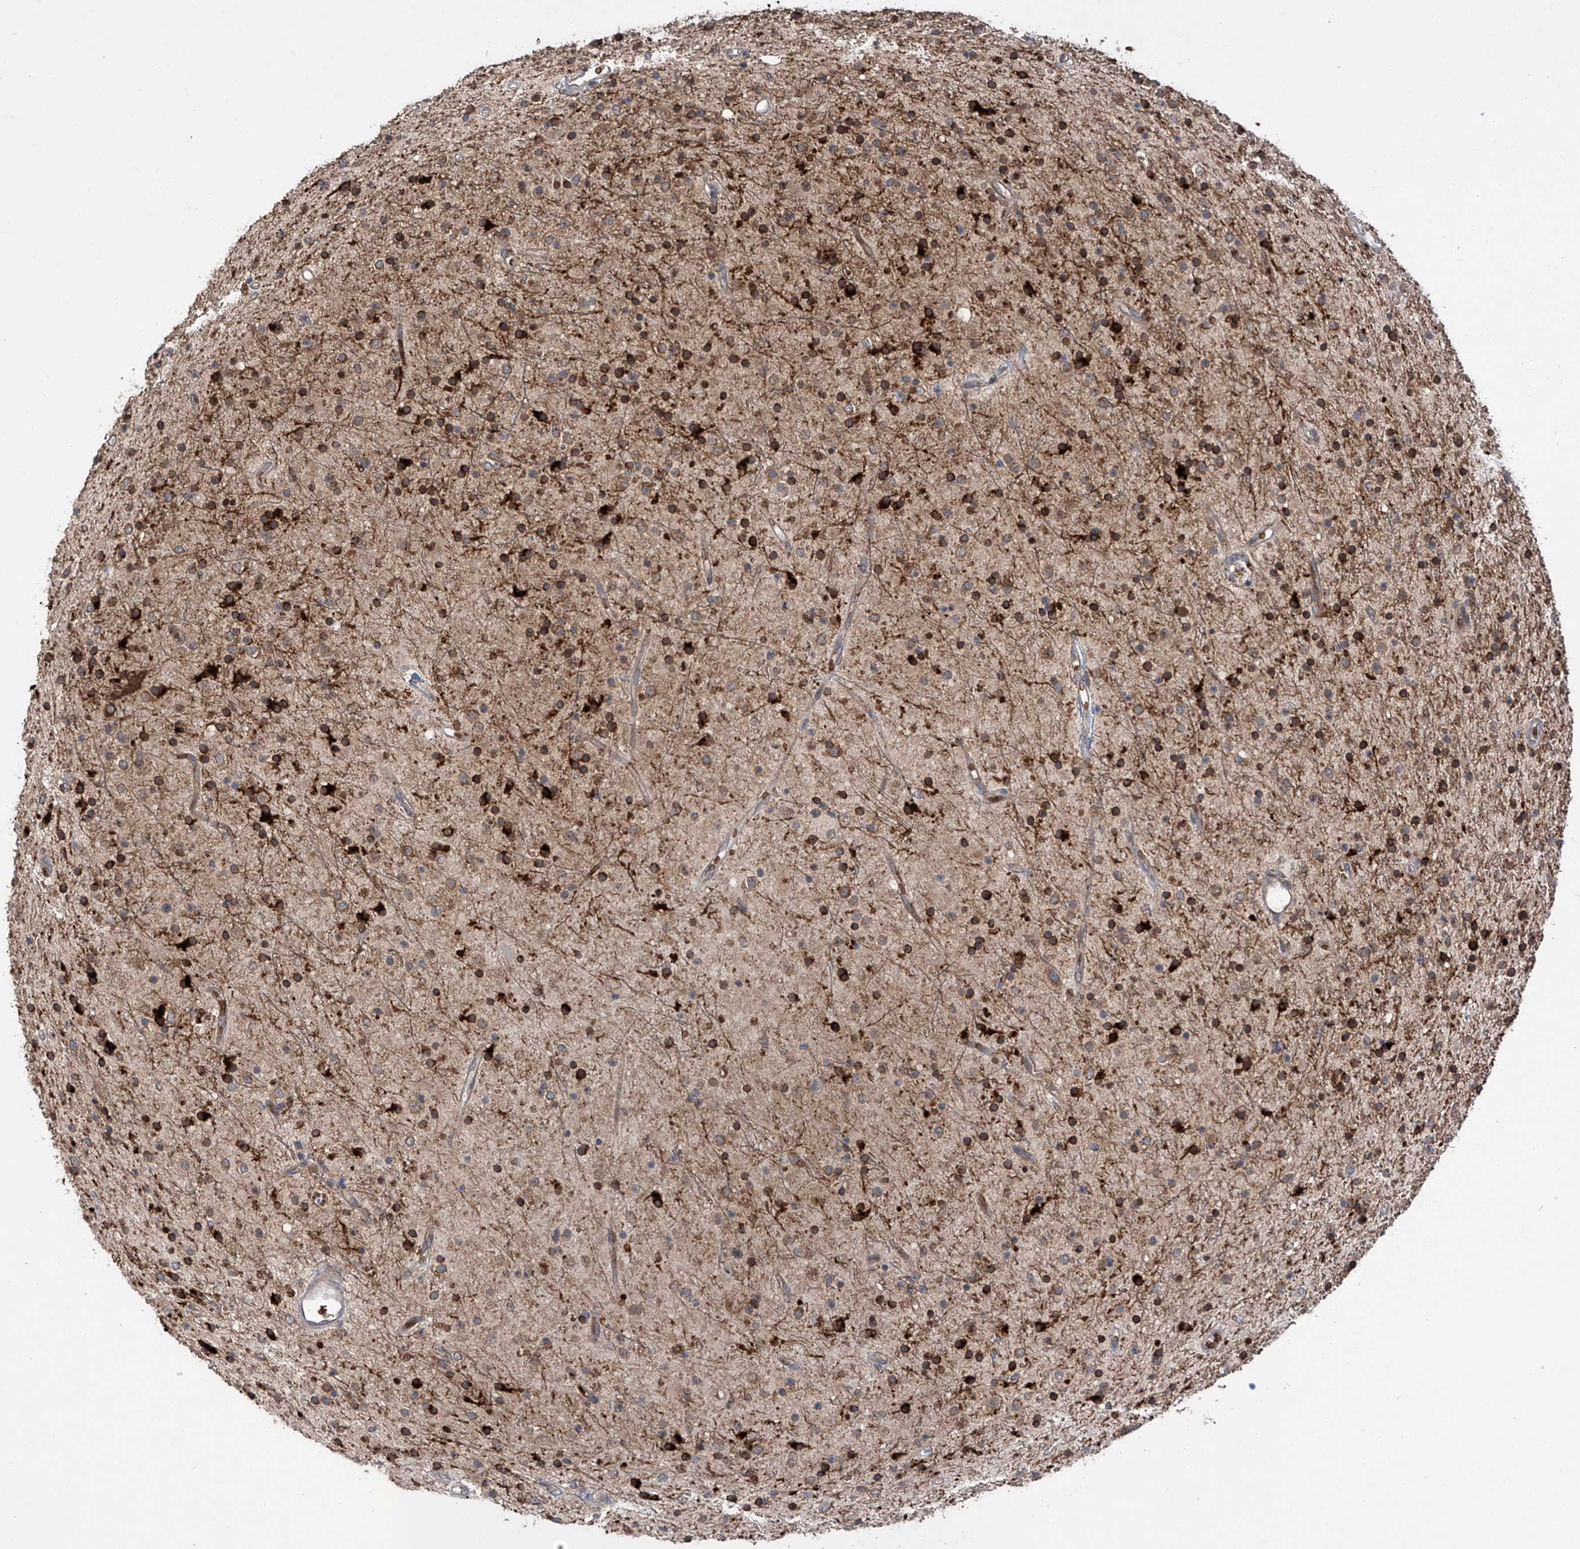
{"staining": {"intensity": "moderate", "quantity": "25%-75%", "location": "cytoplasmic/membranous"}, "tissue": "glioma", "cell_type": "Tumor cells", "image_type": "cancer", "snomed": [{"axis": "morphology", "description": "Glioma, malignant, High grade"}, {"axis": "topography", "description": "Brain"}], "caption": "A medium amount of moderate cytoplasmic/membranous positivity is present in approximately 25%-75% of tumor cells in glioma tissue. (Brightfield microscopy of DAB IHC at high magnification).", "gene": "ZDHHC9", "patient": {"sex": "male", "age": 34}}